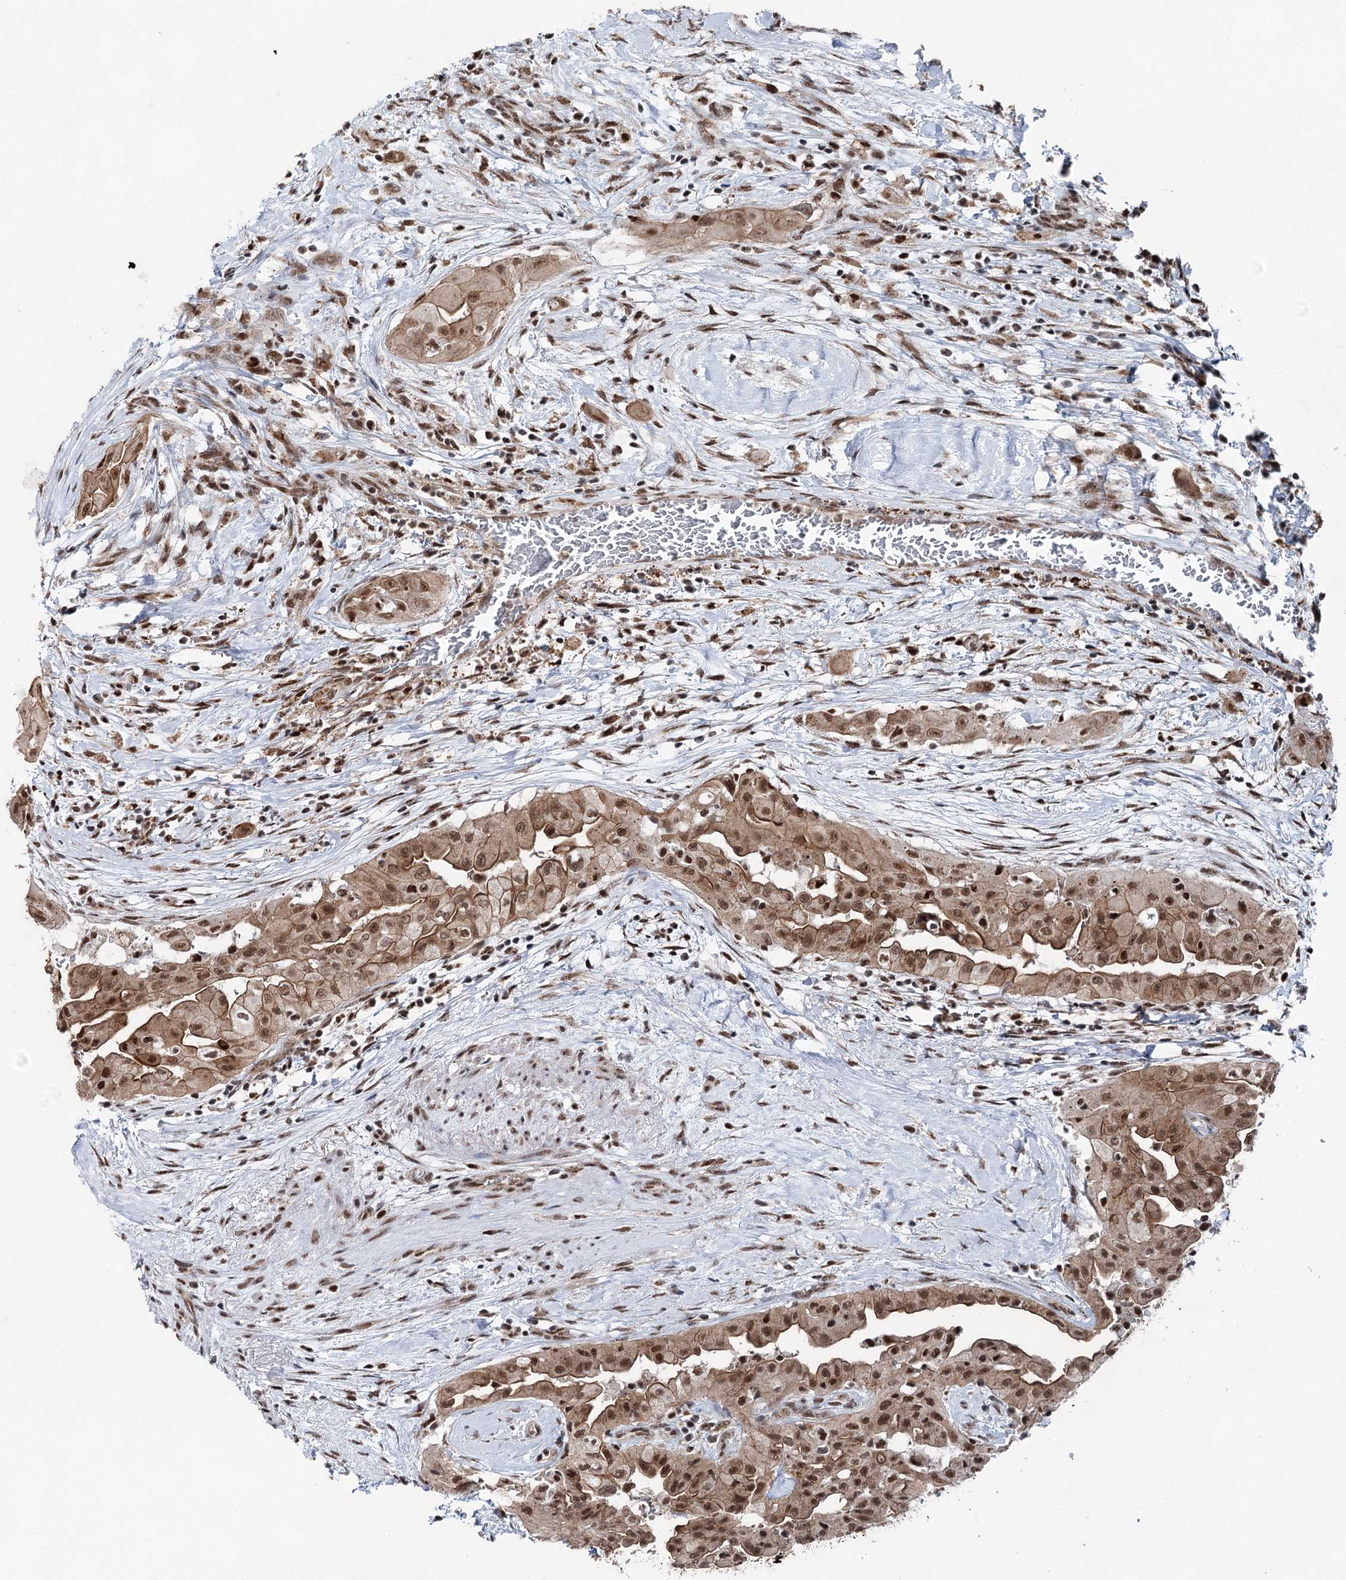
{"staining": {"intensity": "moderate", "quantity": ">75%", "location": "cytoplasmic/membranous,nuclear"}, "tissue": "thyroid cancer", "cell_type": "Tumor cells", "image_type": "cancer", "snomed": [{"axis": "morphology", "description": "Papillary adenocarcinoma, NOS"}, {"axis": "topography", "description": "Thyroid gland"}], "caption": "Approximately >75% of tumor cells in human papillary adenocarcinoma (thyroid) demonstrate moderate cytoplasmic/membranous and nuclear protein expression as visualized by brown immunohistochemical staining.", "gene": "ZCCHC8", "patient": {"sex": "female", "age": 59}}